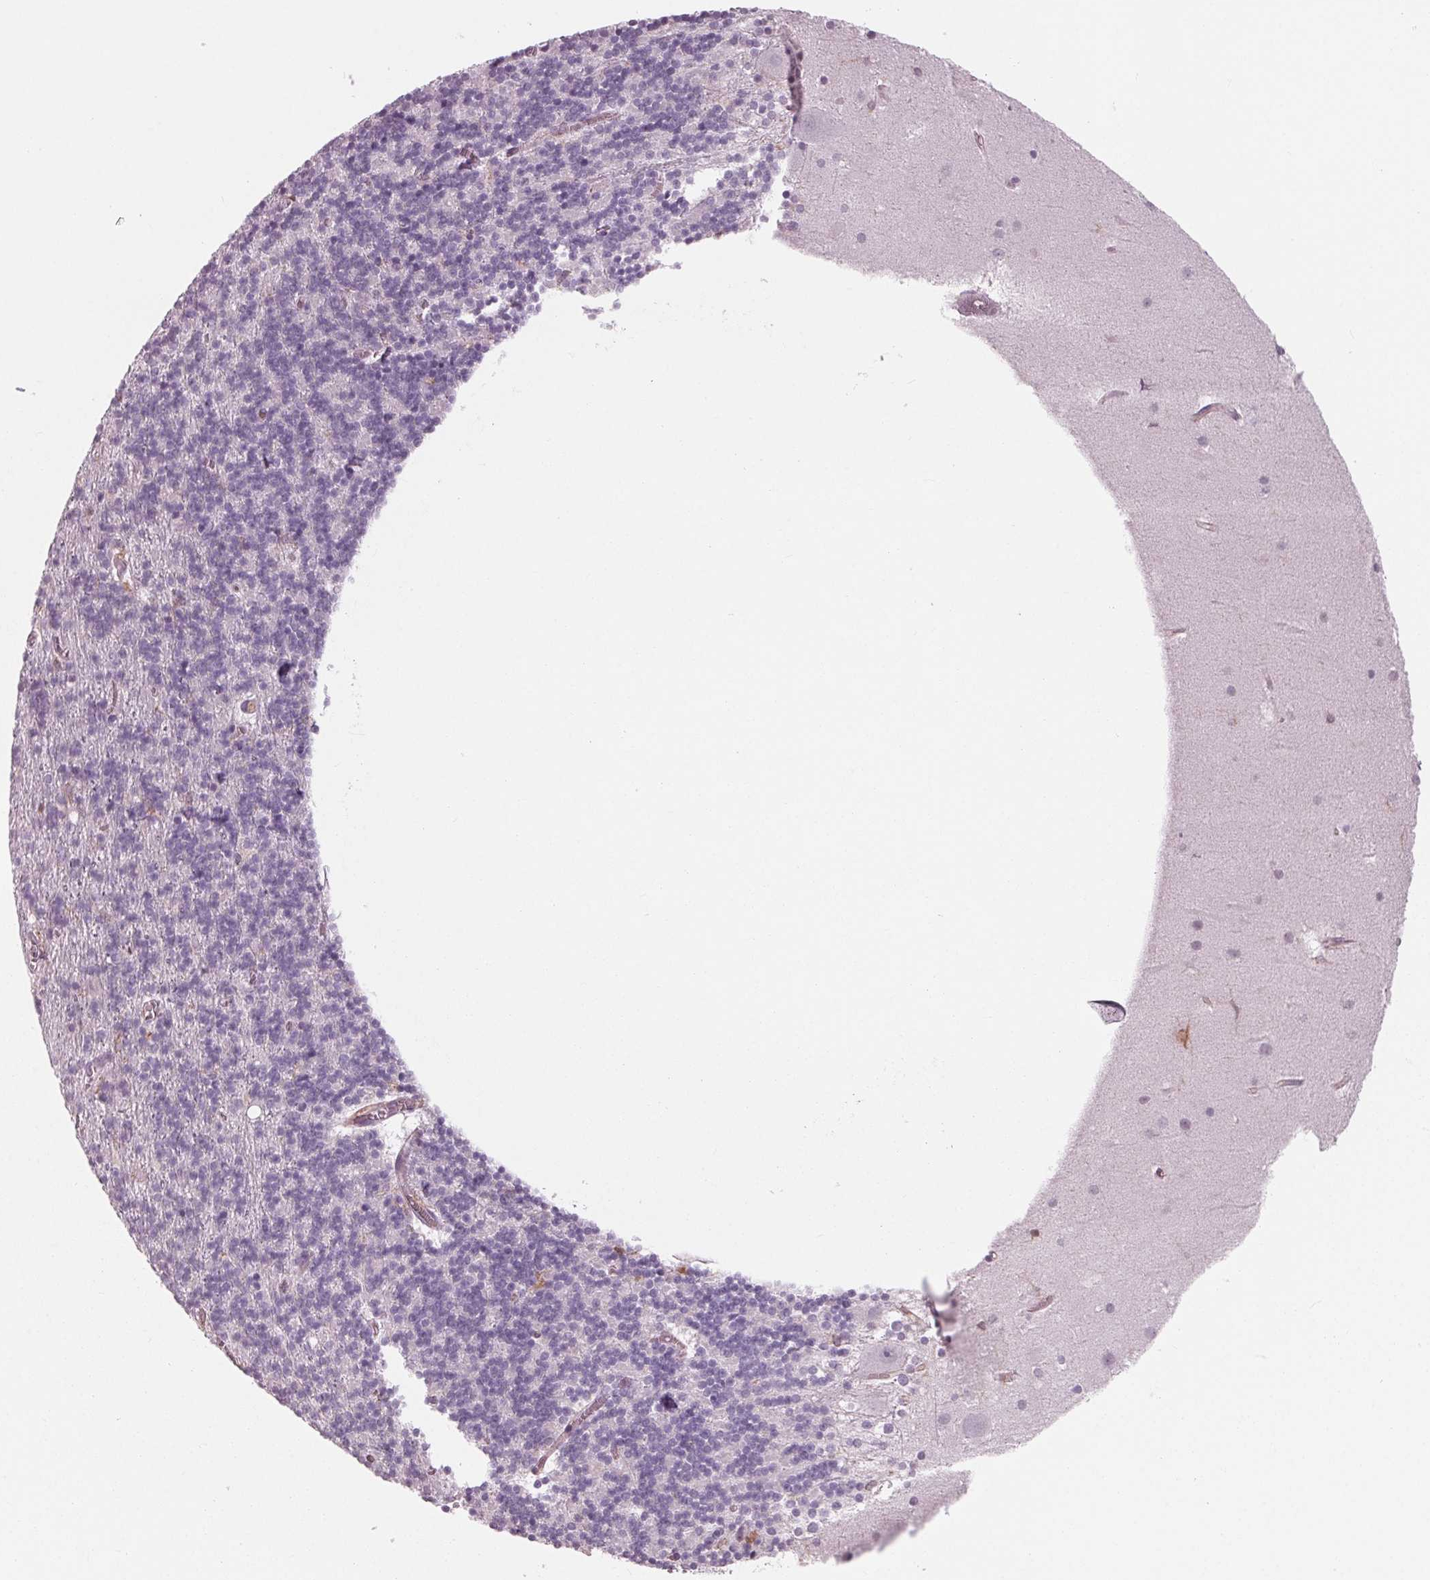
{"staining": {"intensity": "negative", "quantity": "none", "location": "none"}, "tissue": "cerebellum", "cell_type": "Cells in granular layer", "image_type": "normal", "snomed": [{"axis": "morphology", "description": "Normal tissue, NOS"}, {"axis": "topography", "description": "Cerebellum"}], "caption": "High power microscopy micrograph of an IHC photomicrograph of benign cerebellum, revealing no significant expression in cells in granular layer.", "gene": "ARHGAP25", "patient": {"sex": "male", "age": 70}}